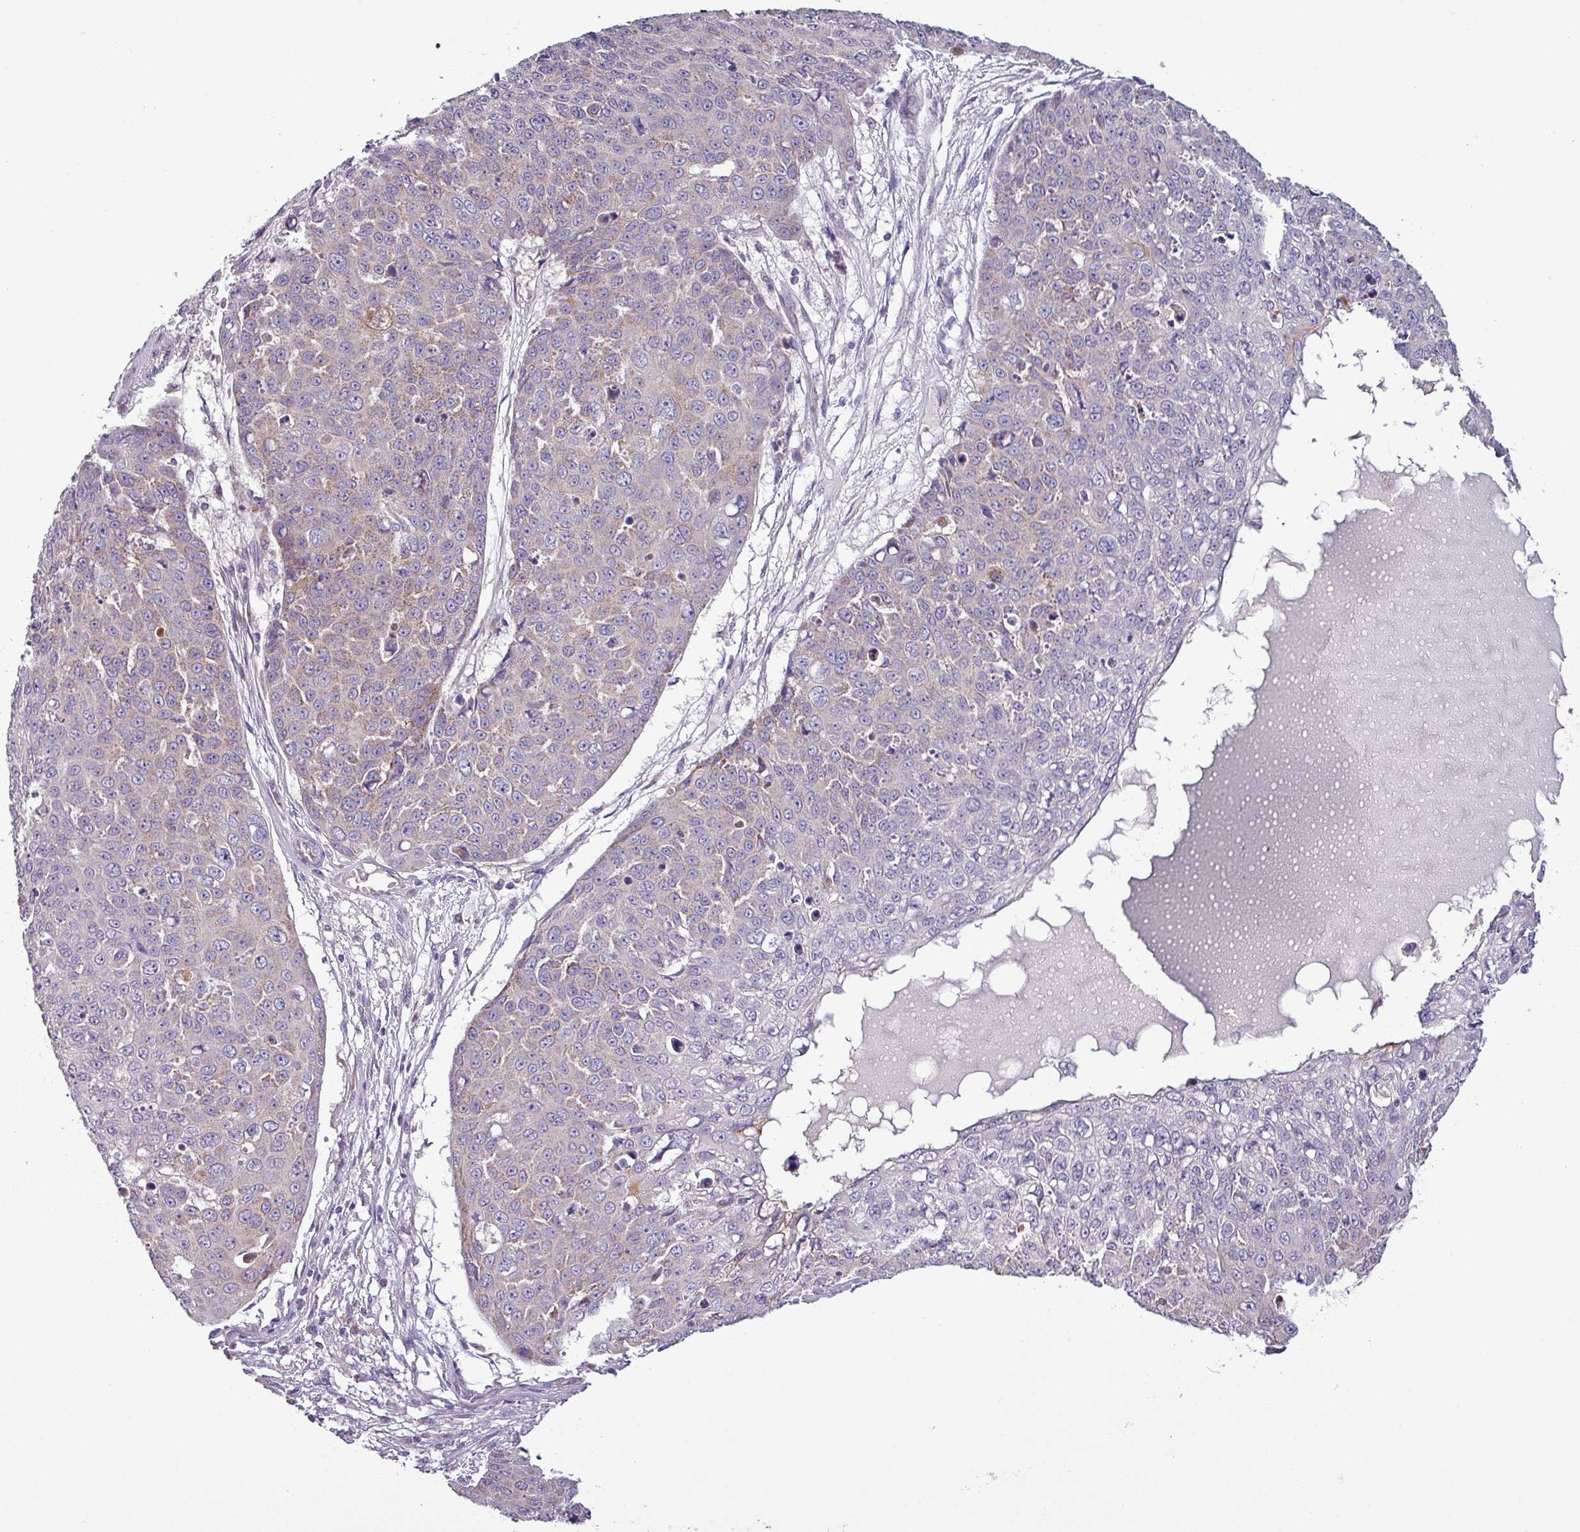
{"staining": {"intensity": "moderate", "quantity": "<25%", "location": "cytoplasmic/membranous"}, "tissue": "skin cancer", "cell_type": "Tumor cells", "image_type": "cancer", "snomed": [{"axis": "morphology", "description": "Squamous cell carcinoma, NOS"}, {"axis": "topography", "description": "Skin"}], "caption": "Skin squamous cell carcinoma stained with DAB (3,3'-diaminobenzidine) immunohistochemistry (IHC) reveals low levels of moderate cytoplasmic/membranous expression in approximately <25% of tumor cells. (Brightfield microscopy of DAB IHC at high magnification).", "gene": "PNMA6A", "patient": {"sex": "male", "age": 71}}